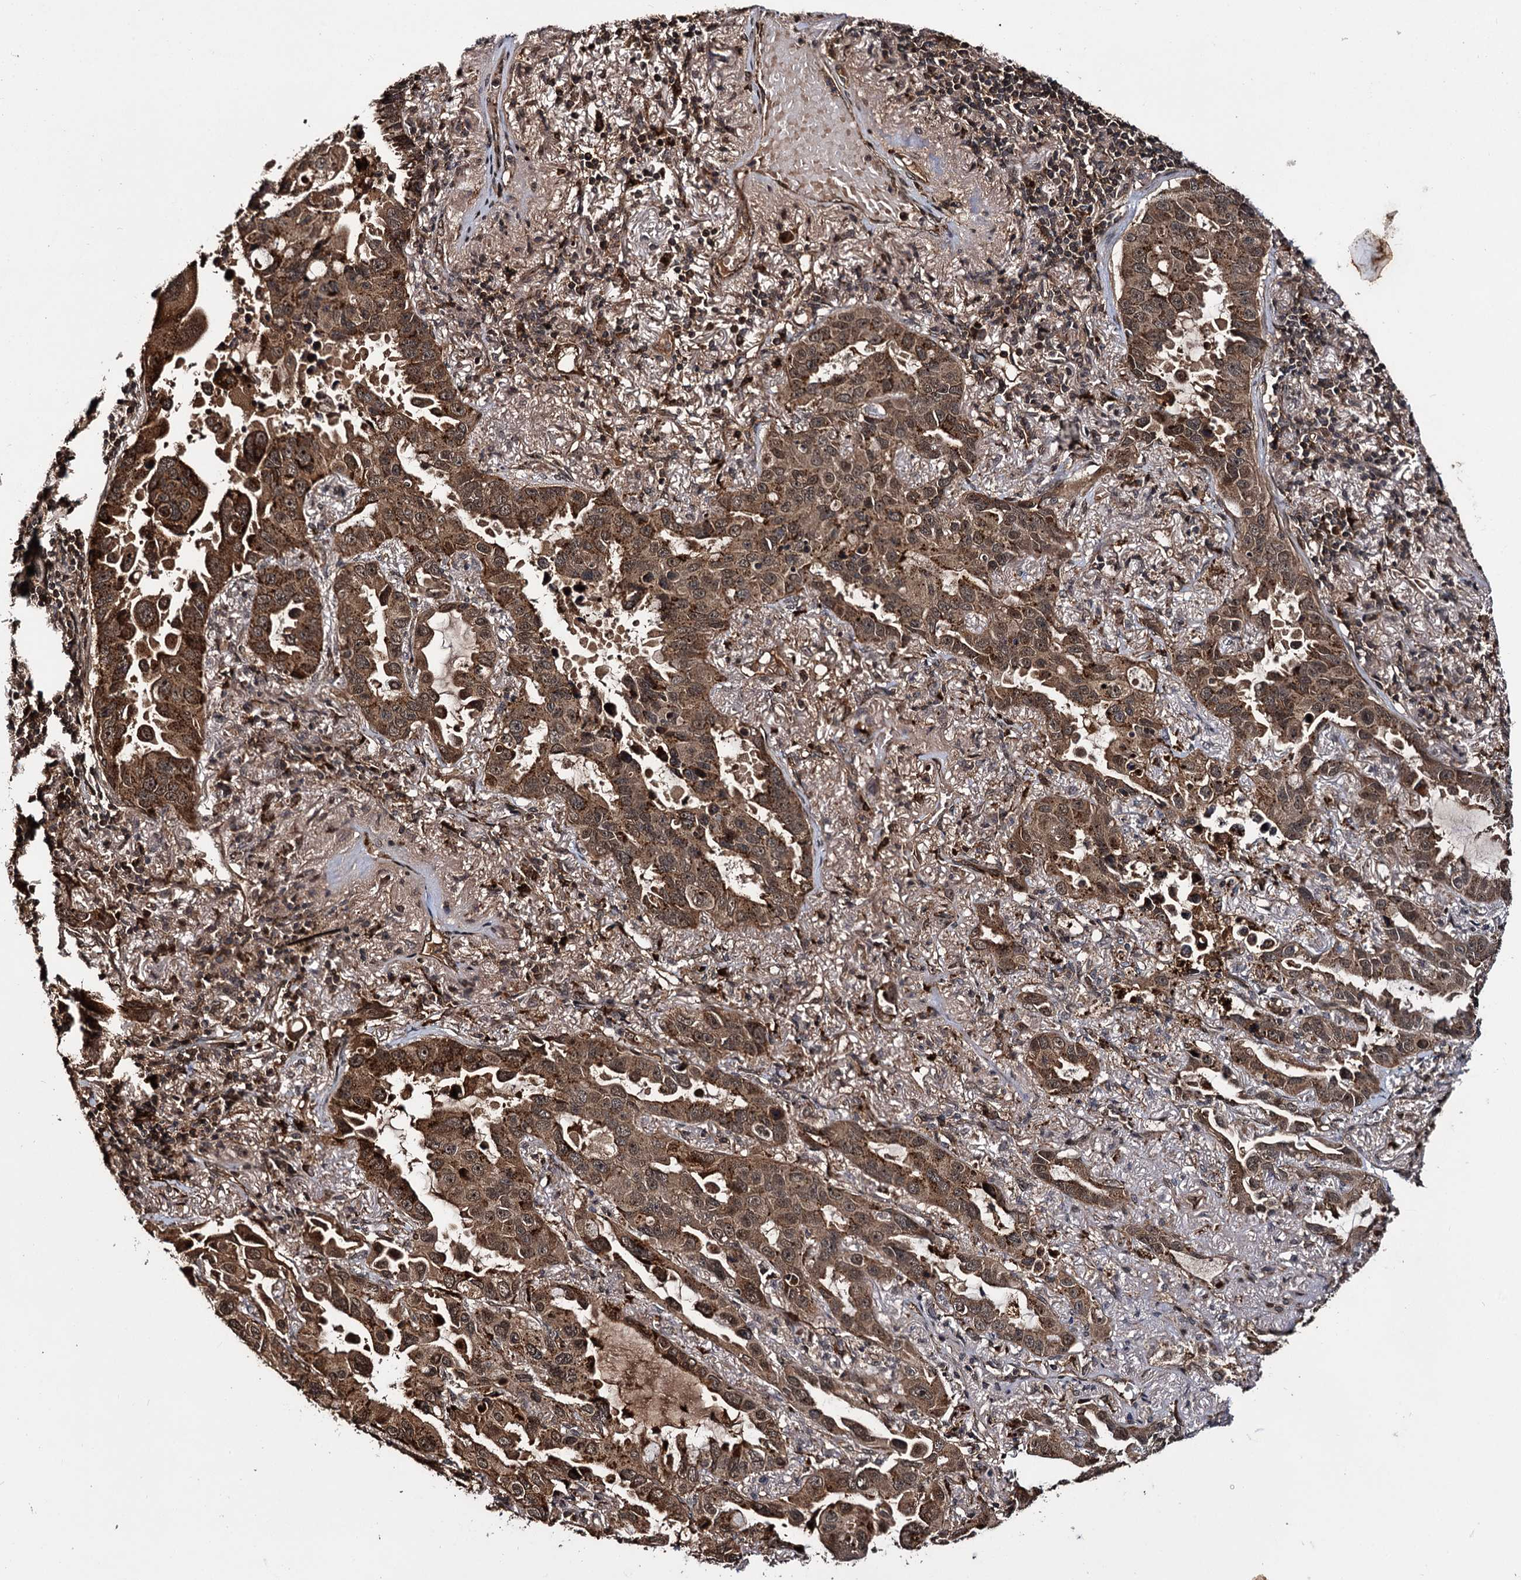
{"staining": {"intensity": "moderate", "quantity": ">75%", "location": "cytoplasmic/membranous,nuclear"}, "tissue": "lung cancer", "cell_type": "Tumor cells", "image_type": "cancer", "snomed": [{"axis": "morphology", "description": "Adenocarcinoma, NOS"}, {"axis": "topography", "description": "Lung"}], "caption": "Human lung cancer stained for a protein (brown) demonstrates moderate cytoplasmic/membranous and nuclear positive positivity in about >75% of tumor cells.", "gene": "CEP192", "patient": {"sex": "male", "age": 64}}